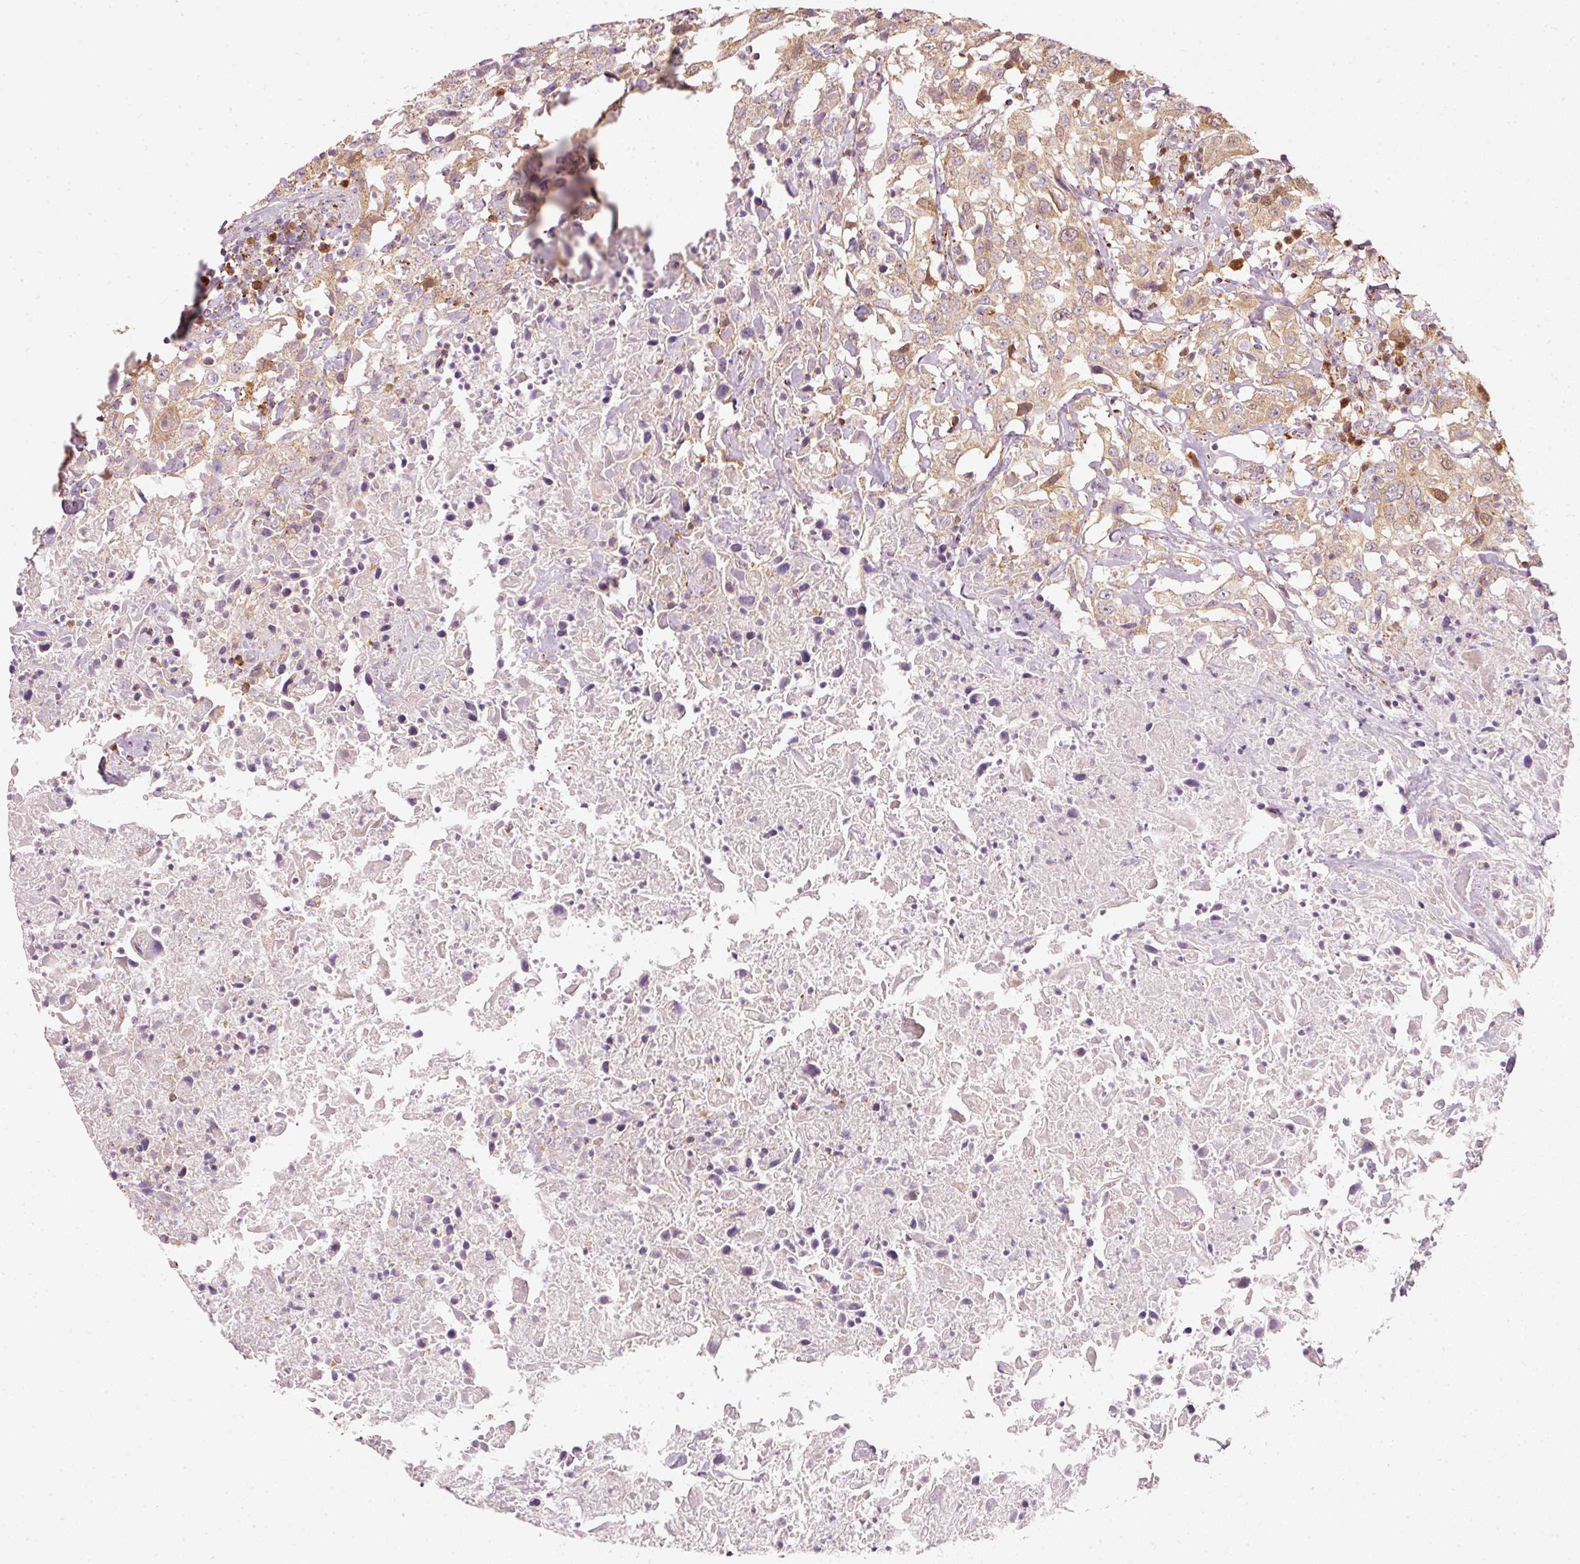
{"staining": {"intensity": "moderate", "quantity": ">75%", "location": "cytoplasmic/membranous,nuclear"}, "tissue": "urothelial cancer", "cell_type": "Tumor cells", "image_type": "cancer", "snomed": [{"axis": "morphology", "description": "Urothelial carcinoma, High grade"}, {"axis": "topography", "description": "Urinary bladder"}], "caption": "Human urothelial cancer stained for a protein (brown) exhibits moderate cytoplasmic/membranous and nuclear positive staining in approximately >75% of tumor cells.", "gene": "DUT", "patient": {"sex": "male", "age": 61}}